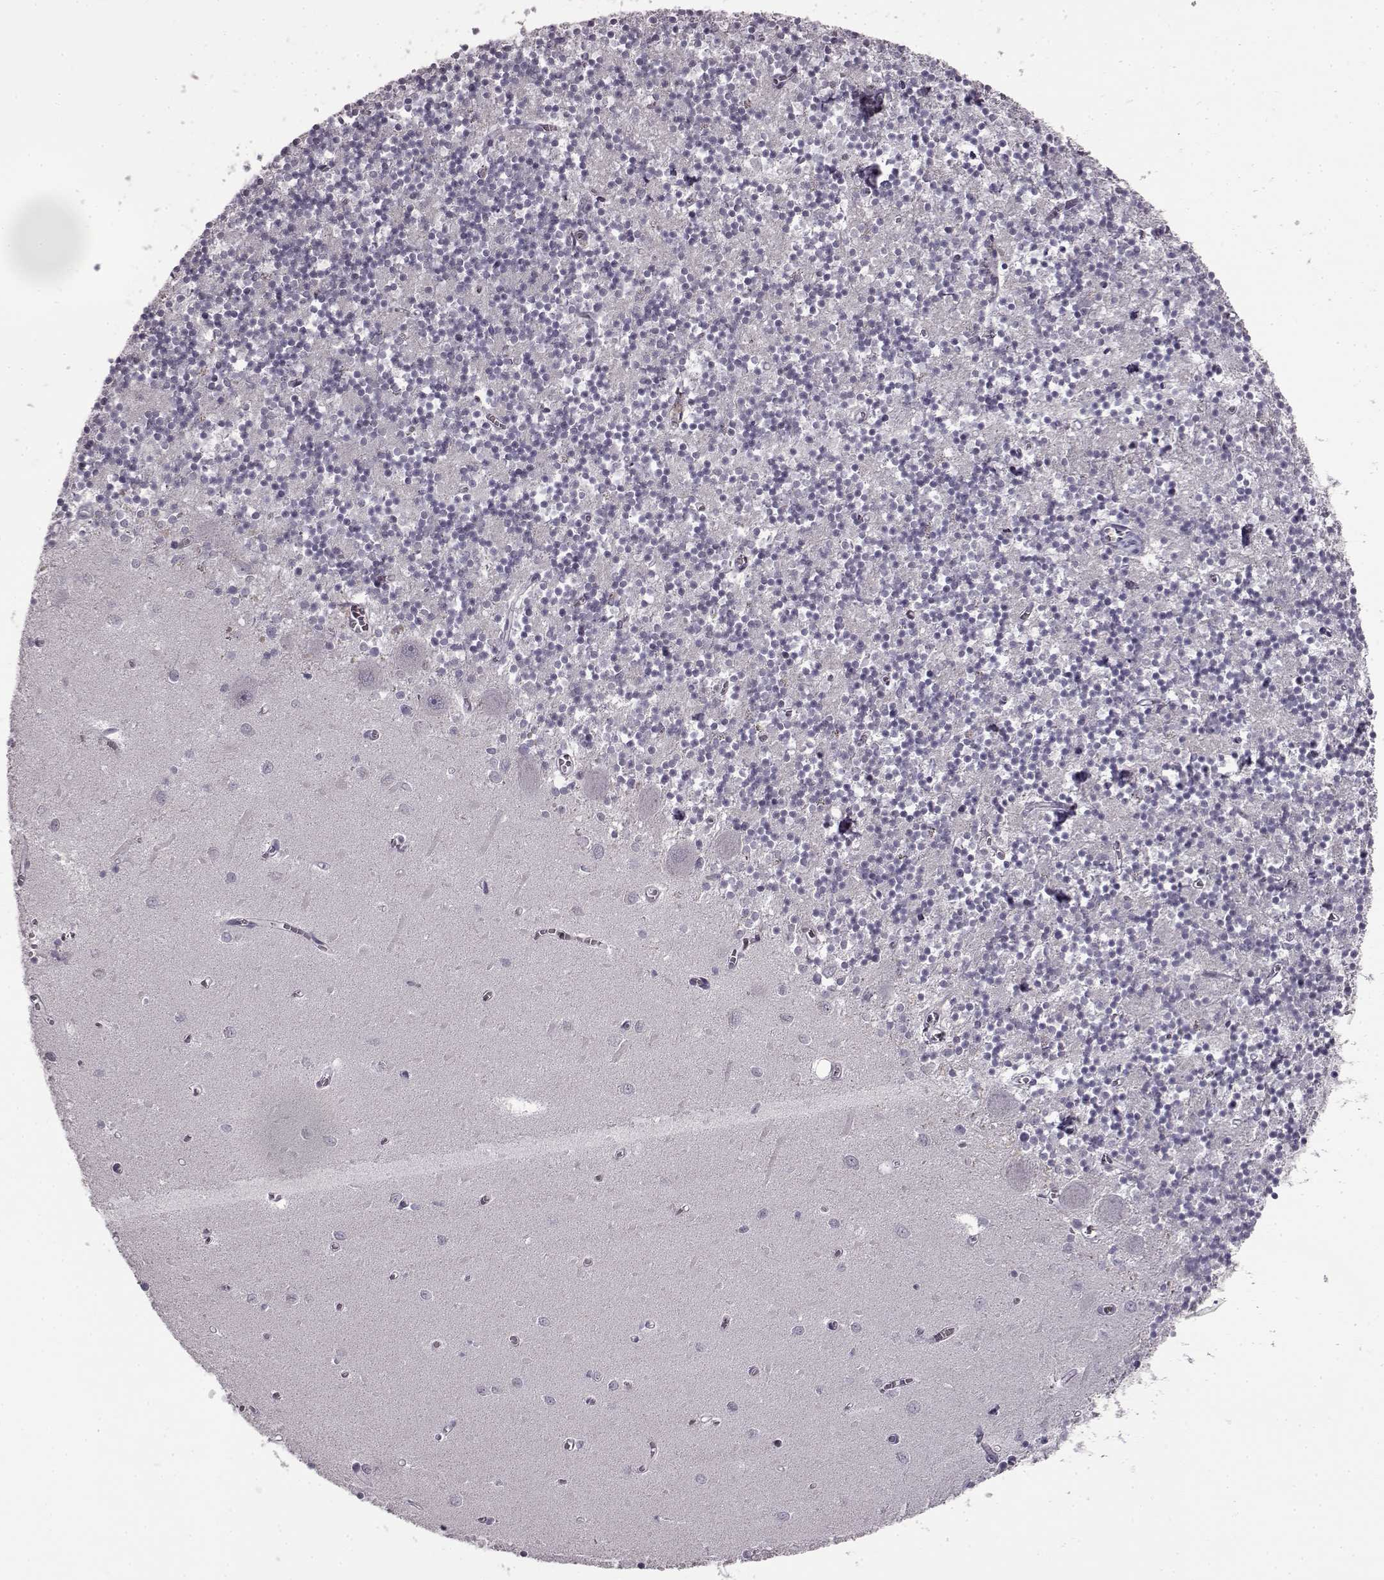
{"staining": {"intensity": "negative", "quantity": "none", "location": "none"}, "tissue": "cerebellum", "cell_type": "Cells in granular layer", "image_type": "normal", "snomed": [{"axis": "morphology", "description": "Normal tissue, NOS"}, {"axis": "topography", "description": "Cerebellum"}], "caption": "The photomicrograph demonstrates no significant staining in cells in granular layer of cerebellum. (DAB (3,3'-diaminobenzidine) immunohistochemistry, high magnification).", "gene": "LHB", "patient": {"sex": "female", "age": 64}}